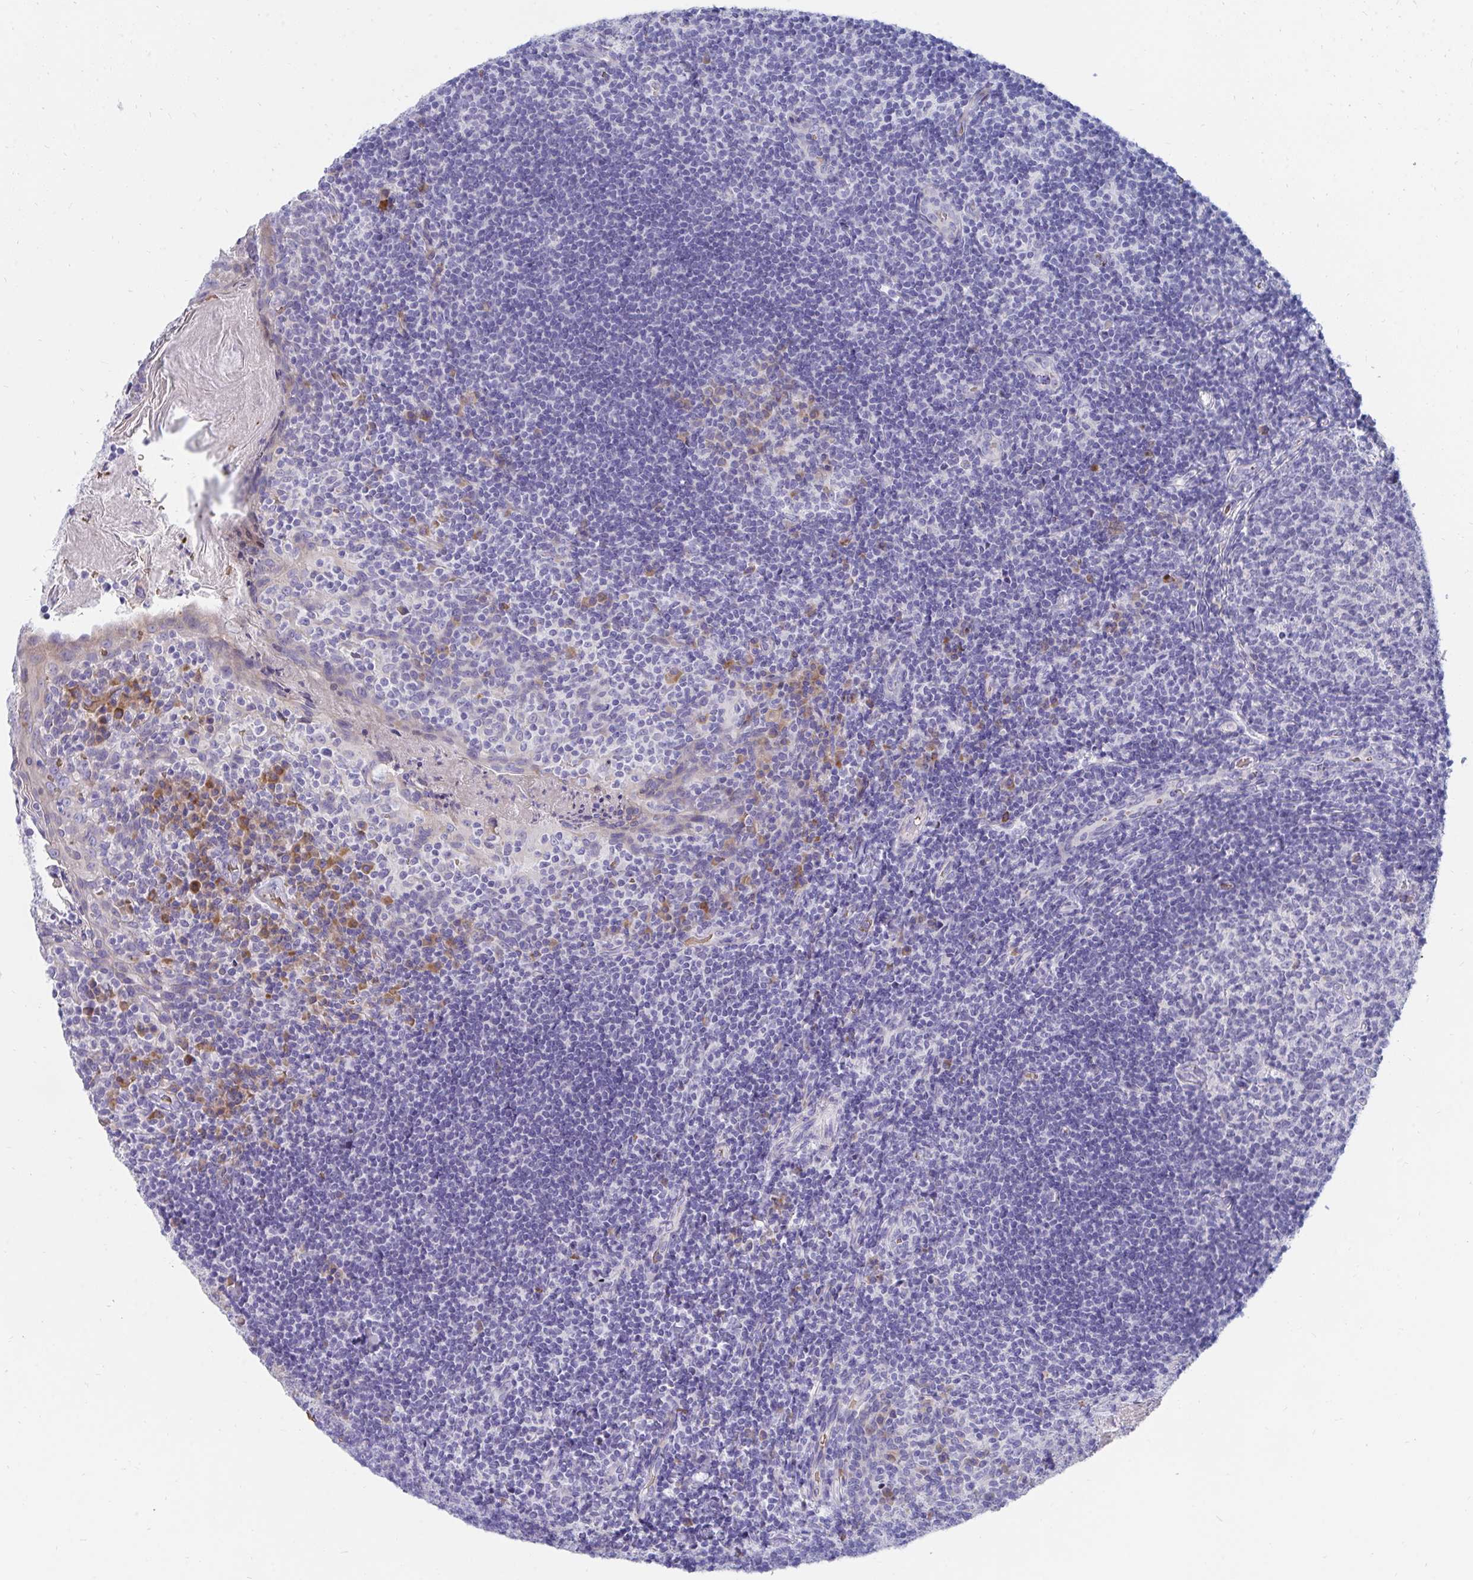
{"staining": {"intensity": "negative", "quantity": "none", "location": "none"}, "tissue": "tonsil", "cell_type": "Germinal center cells", "image_type": "normal", "snomed": [{"axis": "morphology", "description": "Normal tissue, NOS"}, {"axis": "topography", "description": "Tonsil"}], "caption": "The photomicrograph displays no significant expression in germinal center cells of tonsil. The staining was performed using DAB (3,3'-diaminobenzidine) to visualize the protein expression in brown, while the nuclei were stained in blue with hematoxylin (Magnification: 20x).", "gene": "MROH2B", "patient": {"sex": "female", "age": 10}}